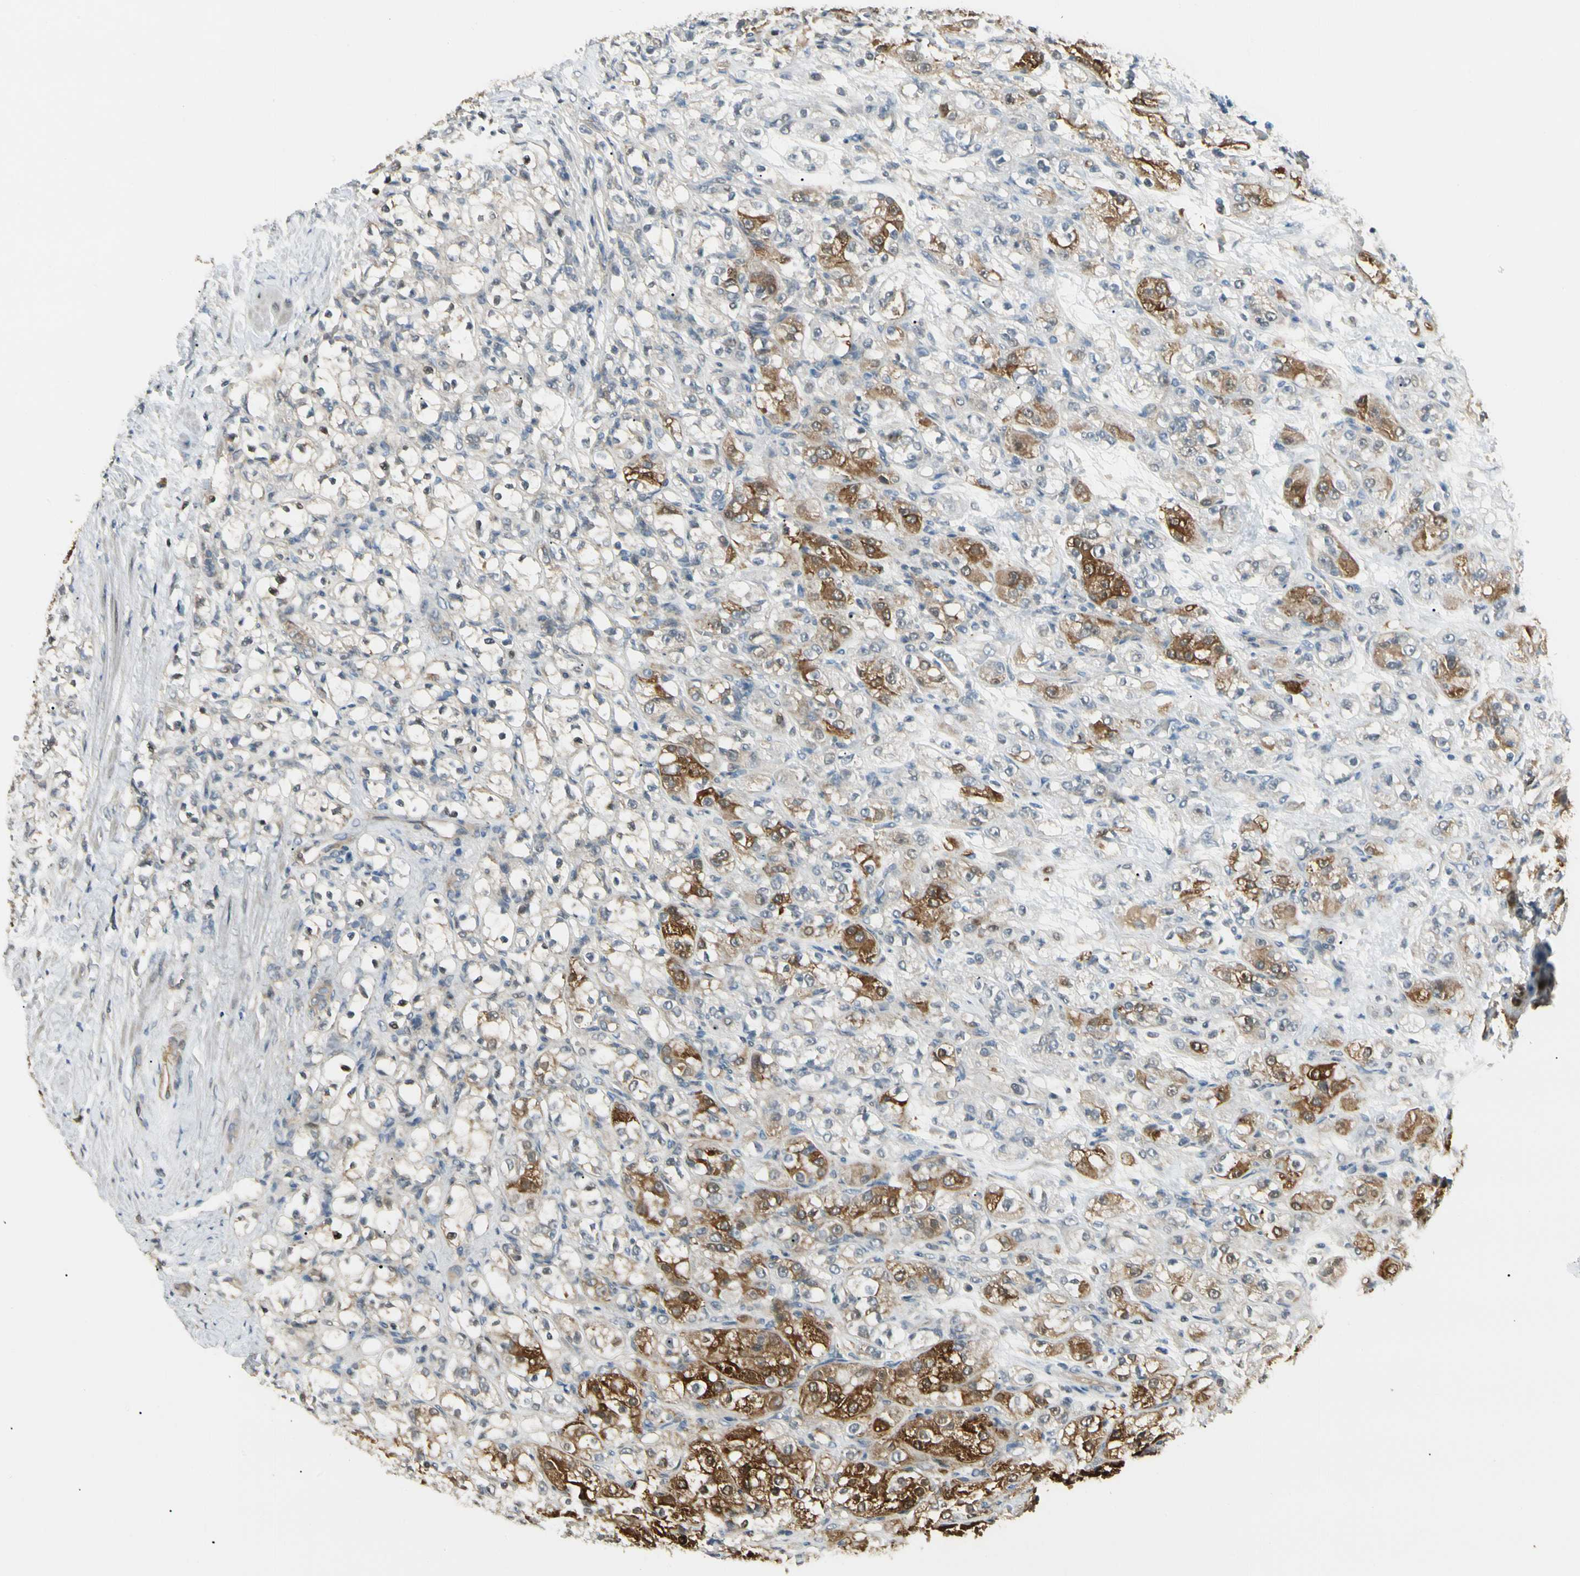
{"staining": {"intensity": "strong", "quantity": "<25%", "location": "cytoplasmic/membranous"}, "tissue": "renal cancer", "cell_type": "Tumor cells", "image_type": "cancer", "snomed": [{"axis": "morphology", "description": "Normal tissue, NOS"}, {"axis": "morphology", "description": "Adenocarcinoma, NOS"}, {"axis": "topography", "description": "Kidney"}], "caption": "Renal adenocarcinoma stained for a protein (brown) shows strong cytoplasmic/membranous positive expression in approximately <25% of tumor cells.", "gene": "P3H2", "patient": {"sex": "male", "age": 61}}